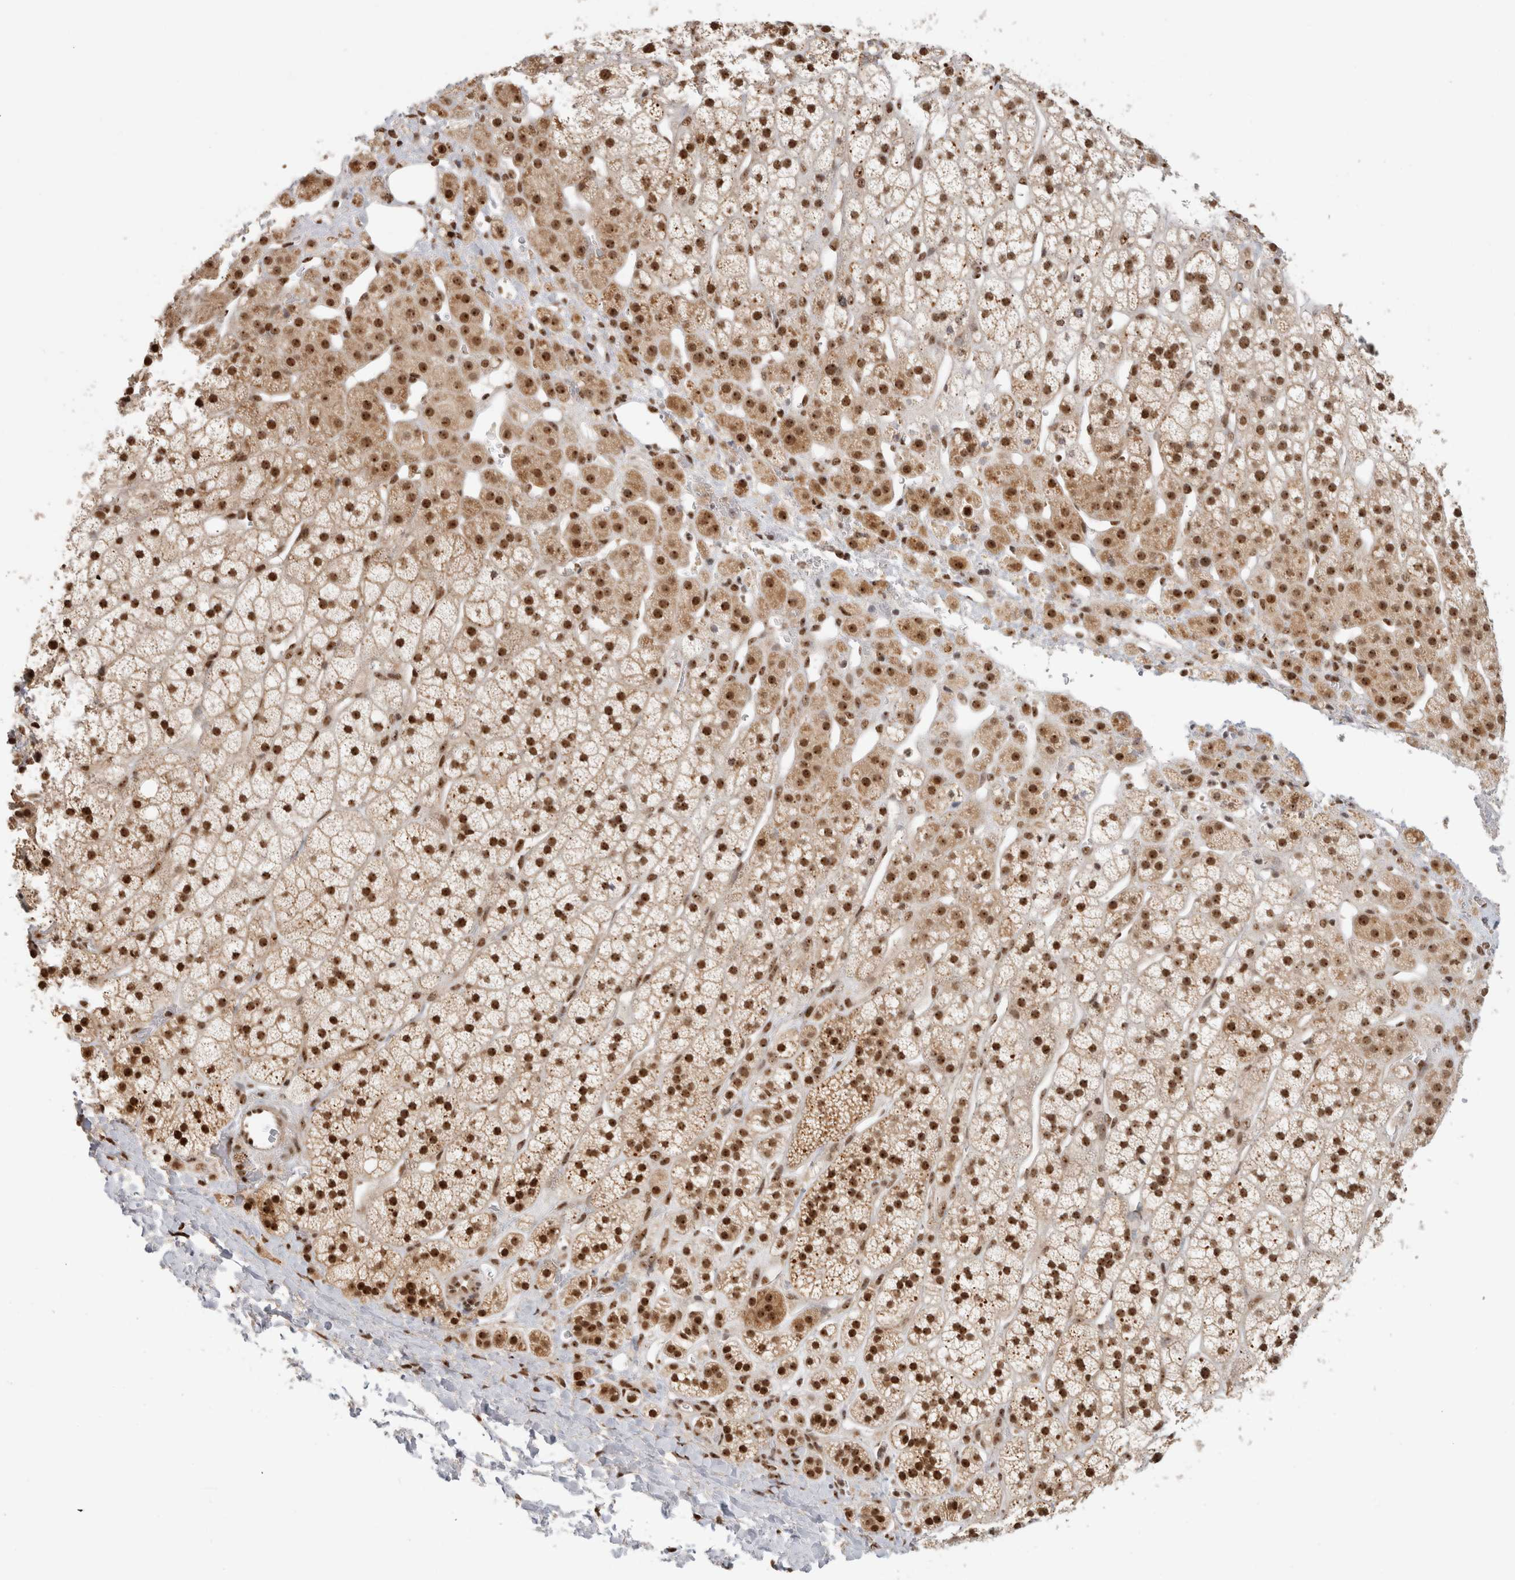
{"staining": {"intensity": "strong", "quantity": ">75%", "location": "nuclear"}, "tissue": "adrenal gland", "cell_type": "Glandular cells", "image_type": "normal", "snomed": [{"axis": "morphology", "description": "Normal tissue, NOS"}, {"axis": "topography", "description": "Adrenal gland"}], "caption": "Glandular cells show strong nuclear staining in approximately >75% of cells in benign adrenal gland. The staining is performed using DAB (3,3'-diaminobenzidine) brown chromogen to label protein expression. The nuclei are counter-stained blue using hematoxylin.", "gene": "EBNA1BP2", "patient": {"sex": "male", "age": 56}}